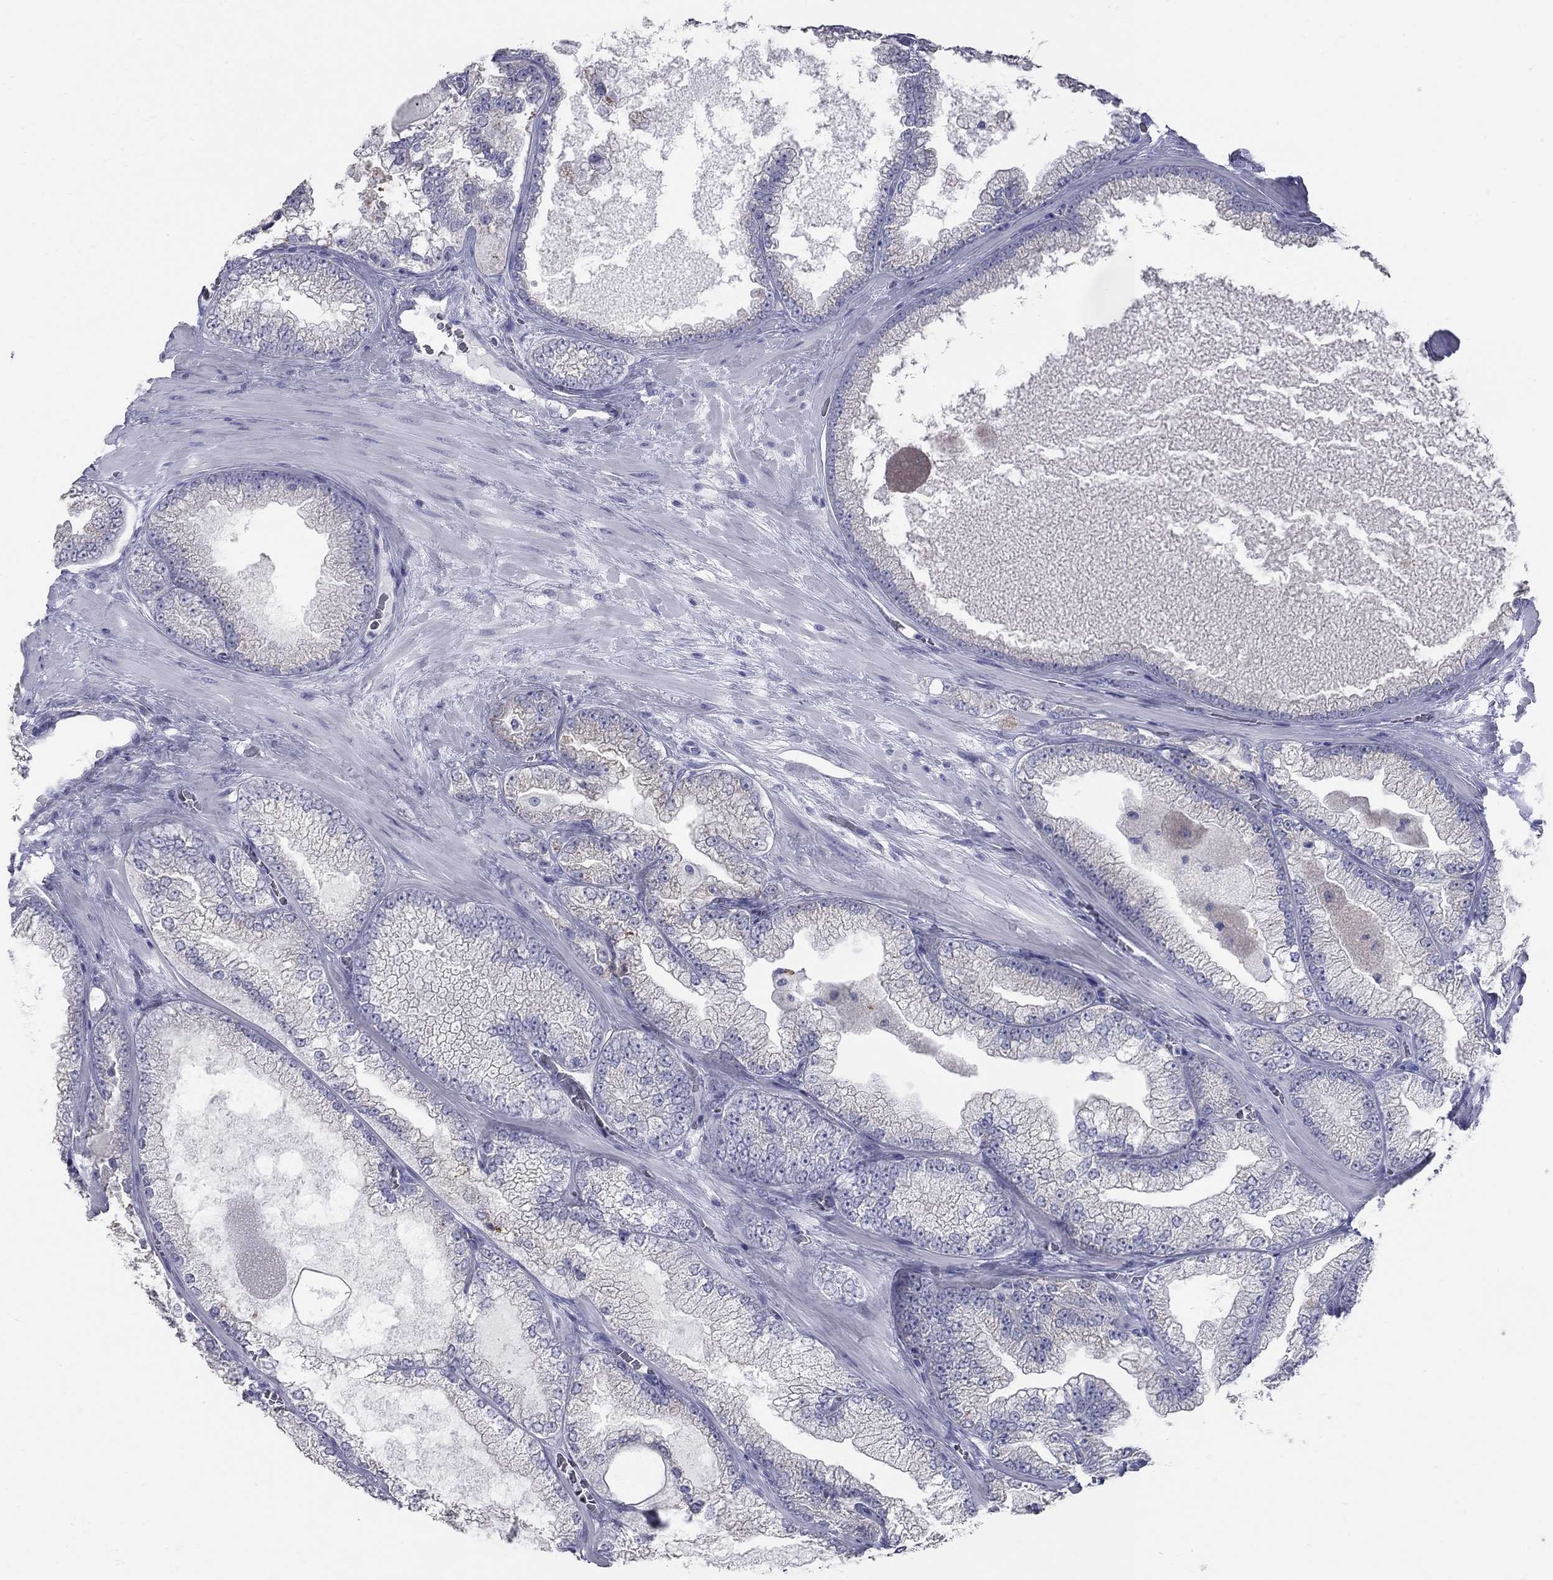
{"staining": {"intensity": "negative", "quantity": "none", "location": "none"}, "tissue": "prostate cancer", "cell_type": "Tumor cells", "image_type": "cancer", "snomed": [{"axis": "morphology", "description": "Adenocarcinoma, Low grade"}, {"axis": "topography", "description": "Prostate"}], "caption": "This is an IHC micrograph of prostate adenocarcinoma (low-grade). There is no staining in tumor cells.", "gene": "TAC1", "patient": {"sex": "male", "age": 57}}